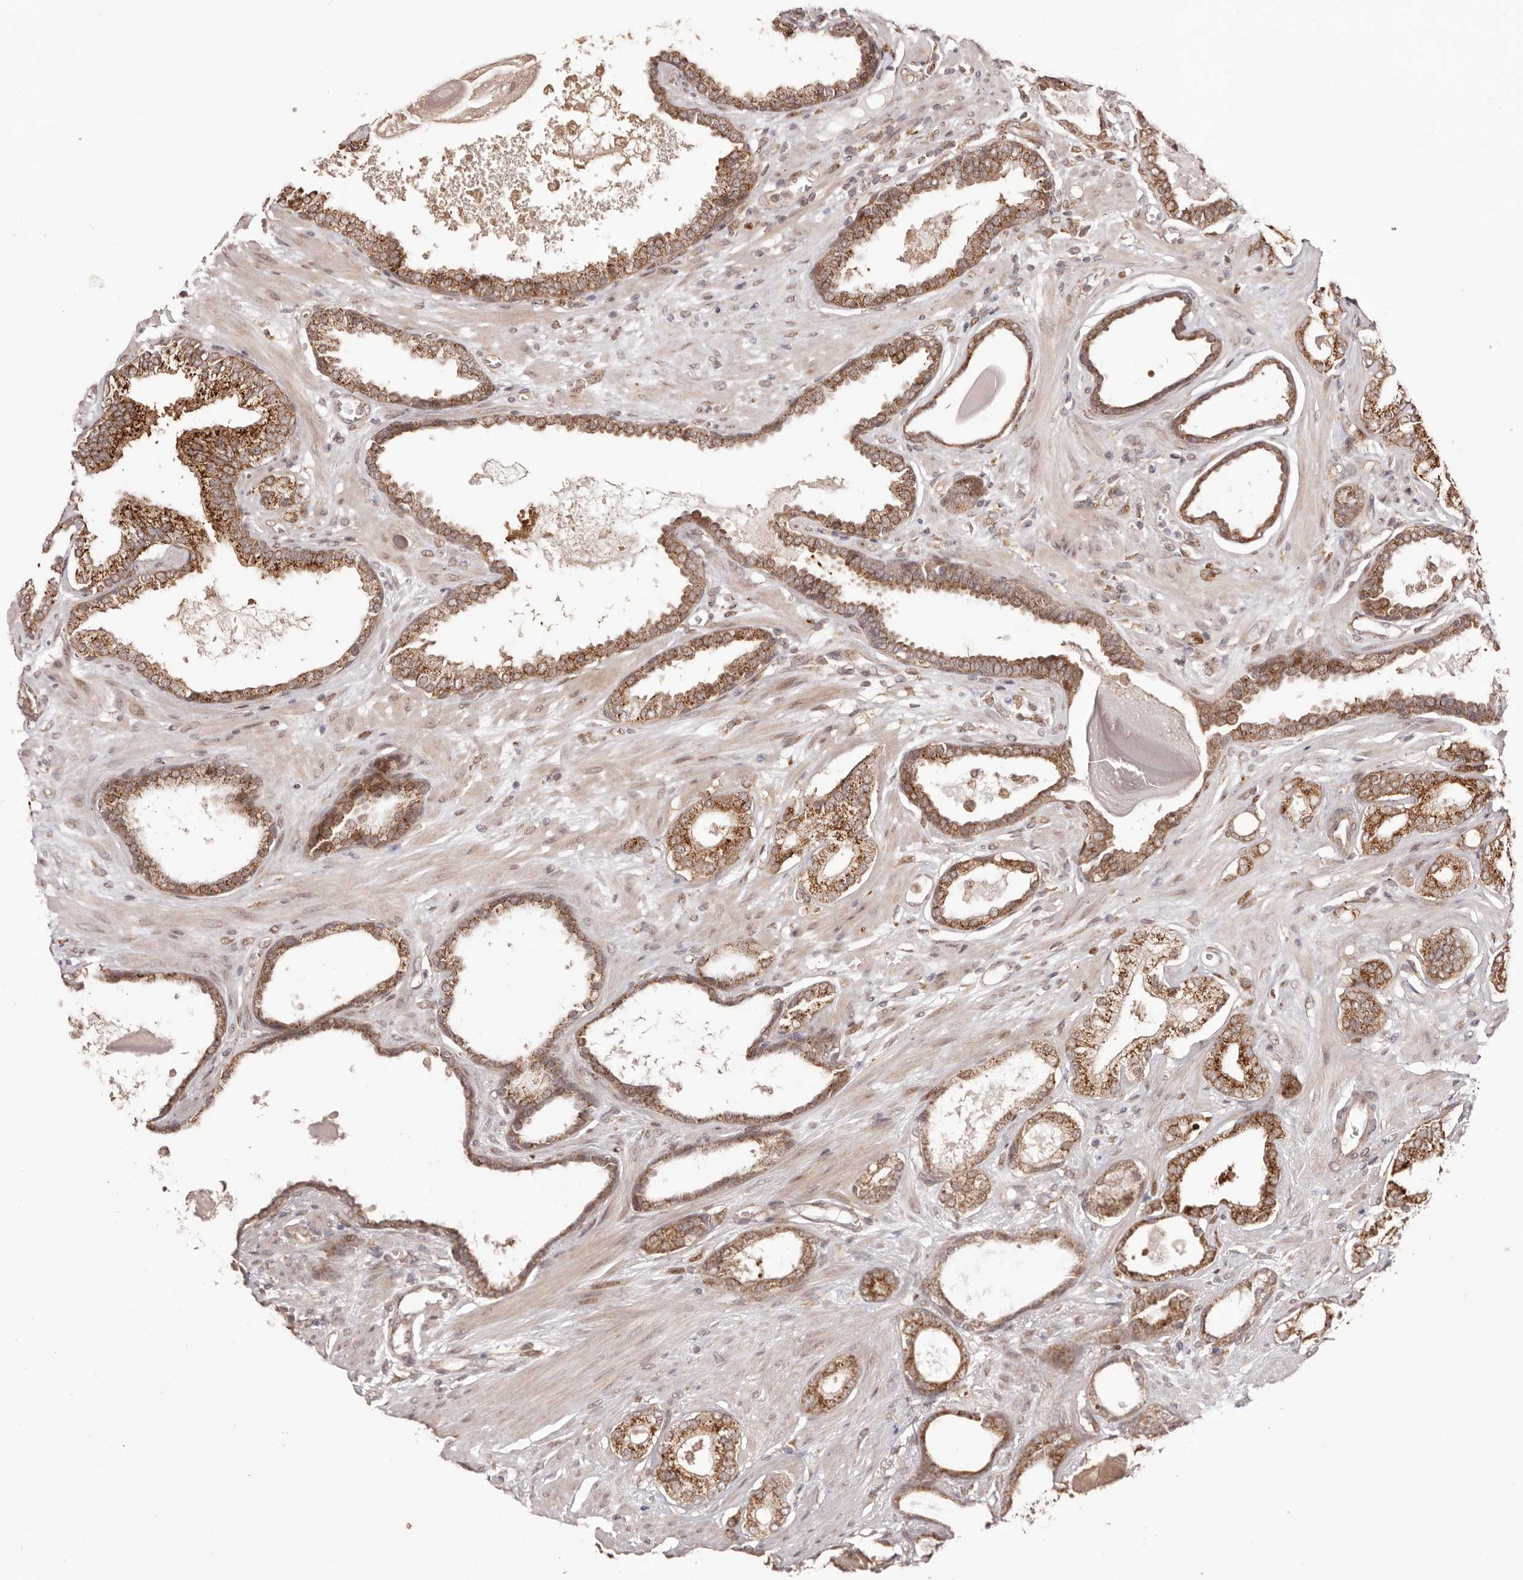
{"staining": {"intensity": "strong", "quantity": ">75%", "location": "cytoplasmic/membranous"}, "tissue": "prostate cancer", "cell_type": "Tumor cells", "image_type": "cancer", "snomed": [{"axis": "morphology", "description": "Adenocarcinoma, Low grade"}, {"axis": "topography", "description": "Prostate"}], "caption": "A brown stain highlights strong cytoplasmic/membranous positivity of a protein in adenocarcinoma (low-grade) (prostate) tumor cells.", "gene": "EGR3", "patient": {"sex": "male", "age": 70}}